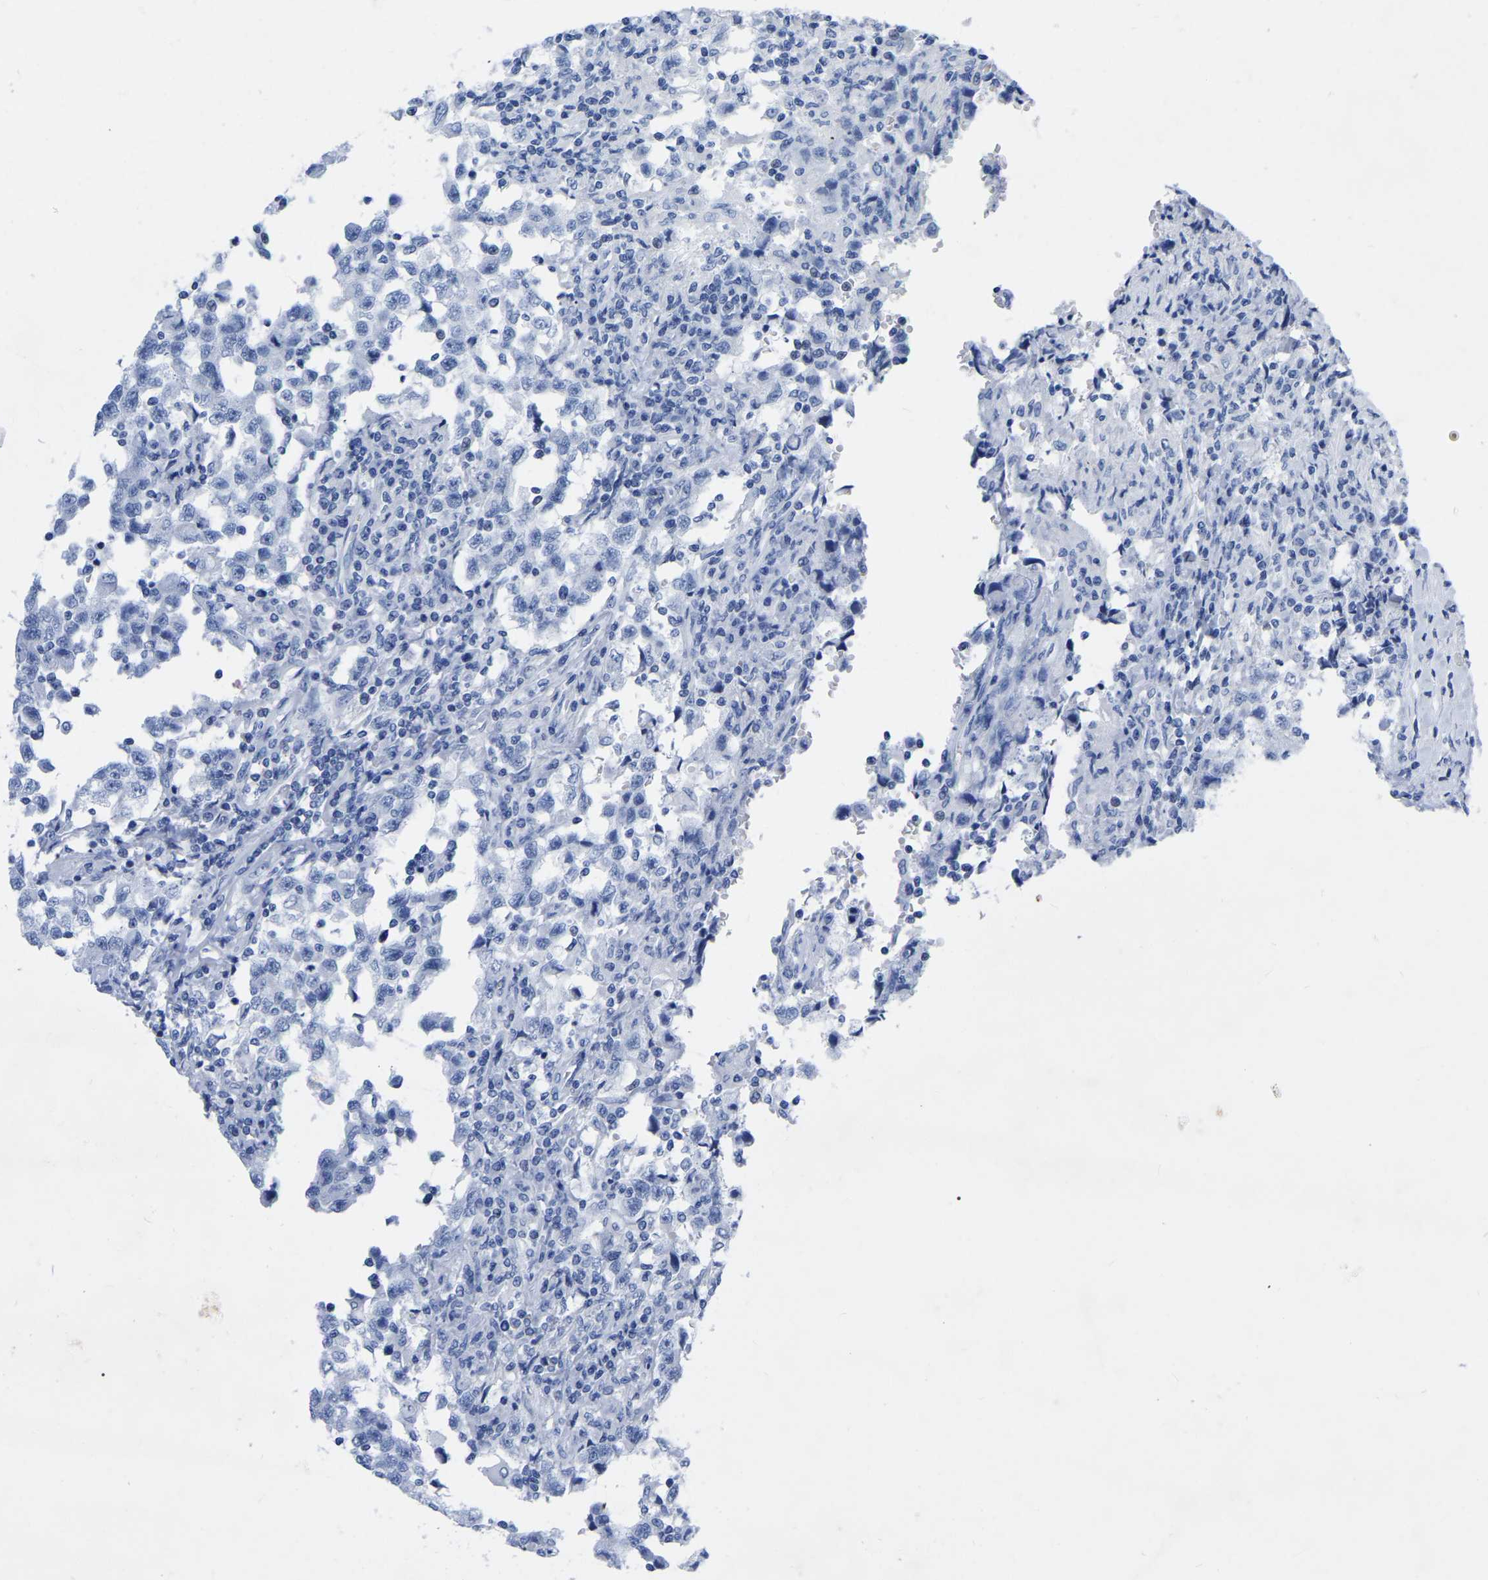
{"staining": {"intensity": "negative", "quantity": "none", "location": "none"}, "tissue": "testis cancer", "cell_type": "Tumor cells", "image_type": "cancer", "snomed": [{"axis": "morphology", "description": "Carcinoma, Embryonal, NOS"}, {"axis": "topography", "description": "Testis"}], "caption": "High power microscopy micrograph of an IHC micrograph of testis embryonal carcinoma, revealing no significant expression in tumor cells. The staining is performed using DAB (3,3'-diaminobenzidine) brown chromogen with nuclei counter-stained in using hematoxylin.", "gene": "ZNF629", "patient": {"sex": "male", "age": 21}}